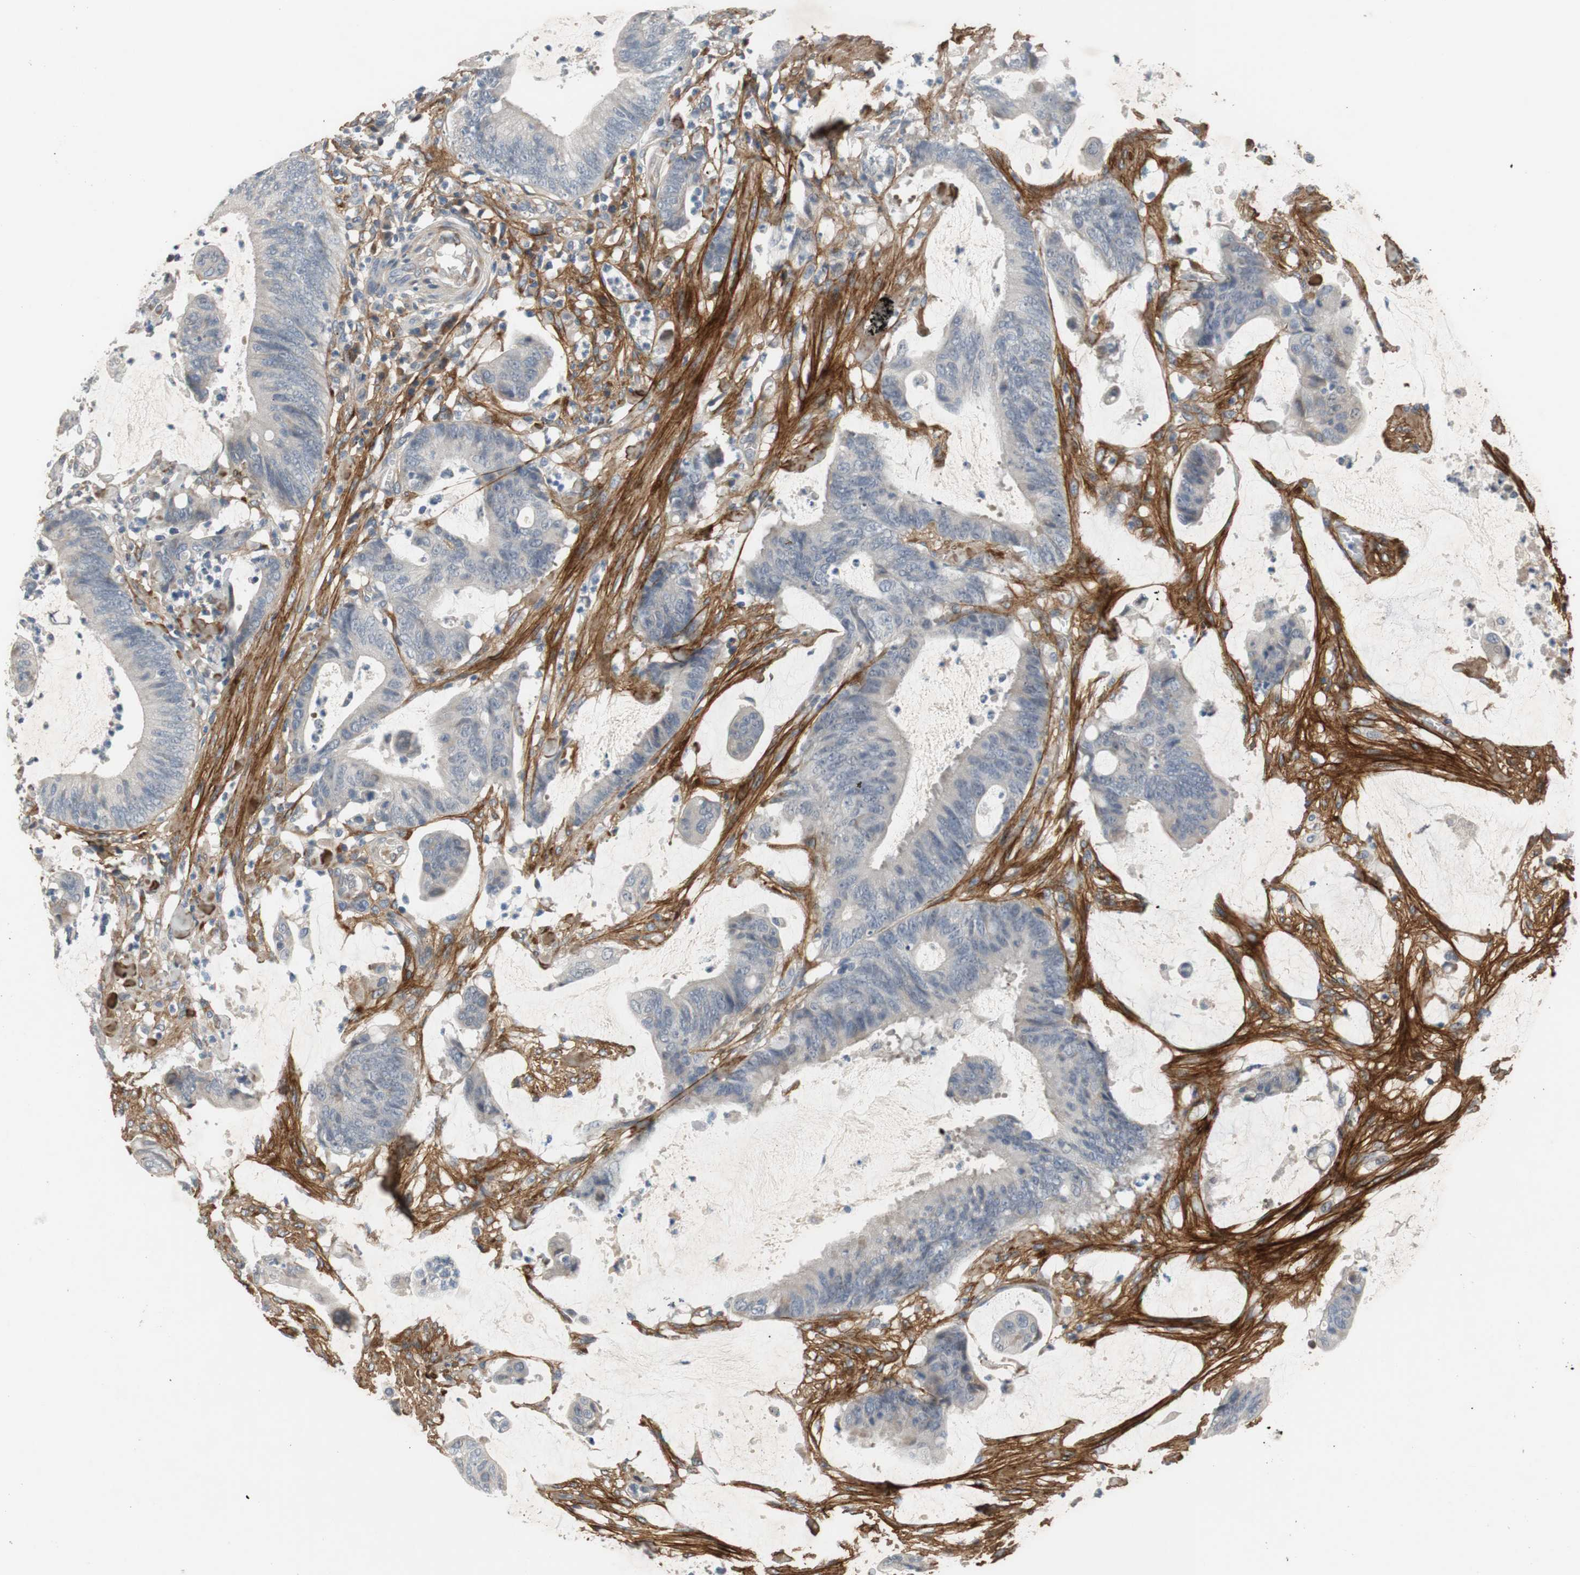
{"staining": {"intensity": "weak", "quantity": "25%-75%", "location": "cytoplasmic/membranous"}, "tissue": "colorectal cancer", "cell_type": "Tumor cells", "image_type": "cancer", "snomed": [{"axis": "morphology", "description": "Adenocarcinoma, NOS"}, {"axis": "topography", "description": "Rectum"}], "caption": "Immunohistochemical staining of human colorectal cancer (adenocarcinoma) exhibits low levels of weak cytoplasmic/membranous staining in about 25%-75% of tumor cells.", "gene": "COL12A1", "patient": {"sex": "female", "age": 66}}